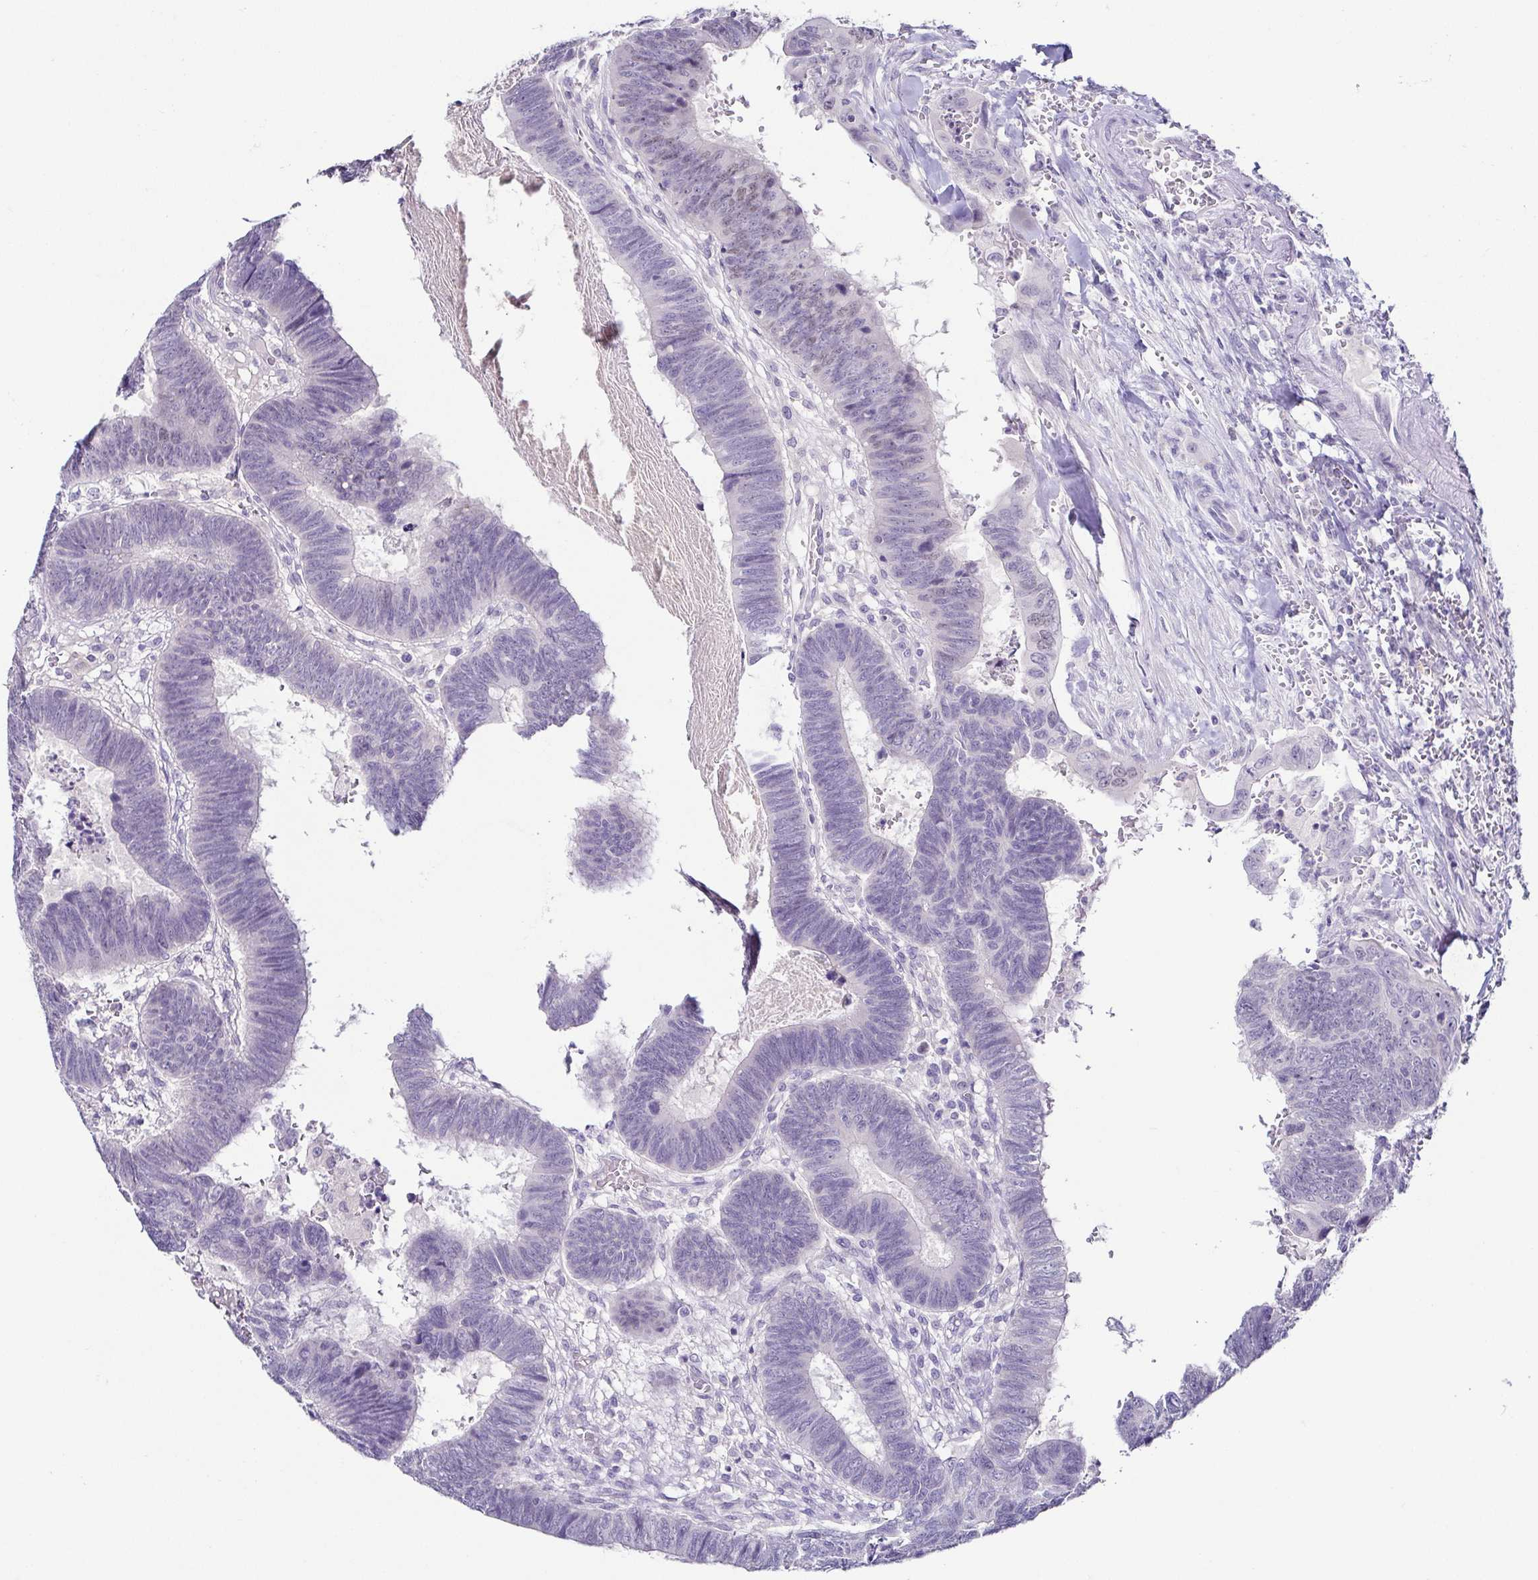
{"staining": {"intensity": "negative", "quantity": "none", "location": "none"}, "tissue": "colorectal cancer", "cell_type": "Tumor cells", "image_type": "cancer", "snomed": [{"axis": "morphology", "description": "Adenocarcinoma, NOS"}, {"axis": "topography", "description": "Colon"}], "caption": "Colorectal cancer (adenocarcinoma) stained for a protein using immunohistochemistry (IHC) shows no expression tumor cells.", "gene": "TP73", "patient": {"sex": "male", "age": 62}}